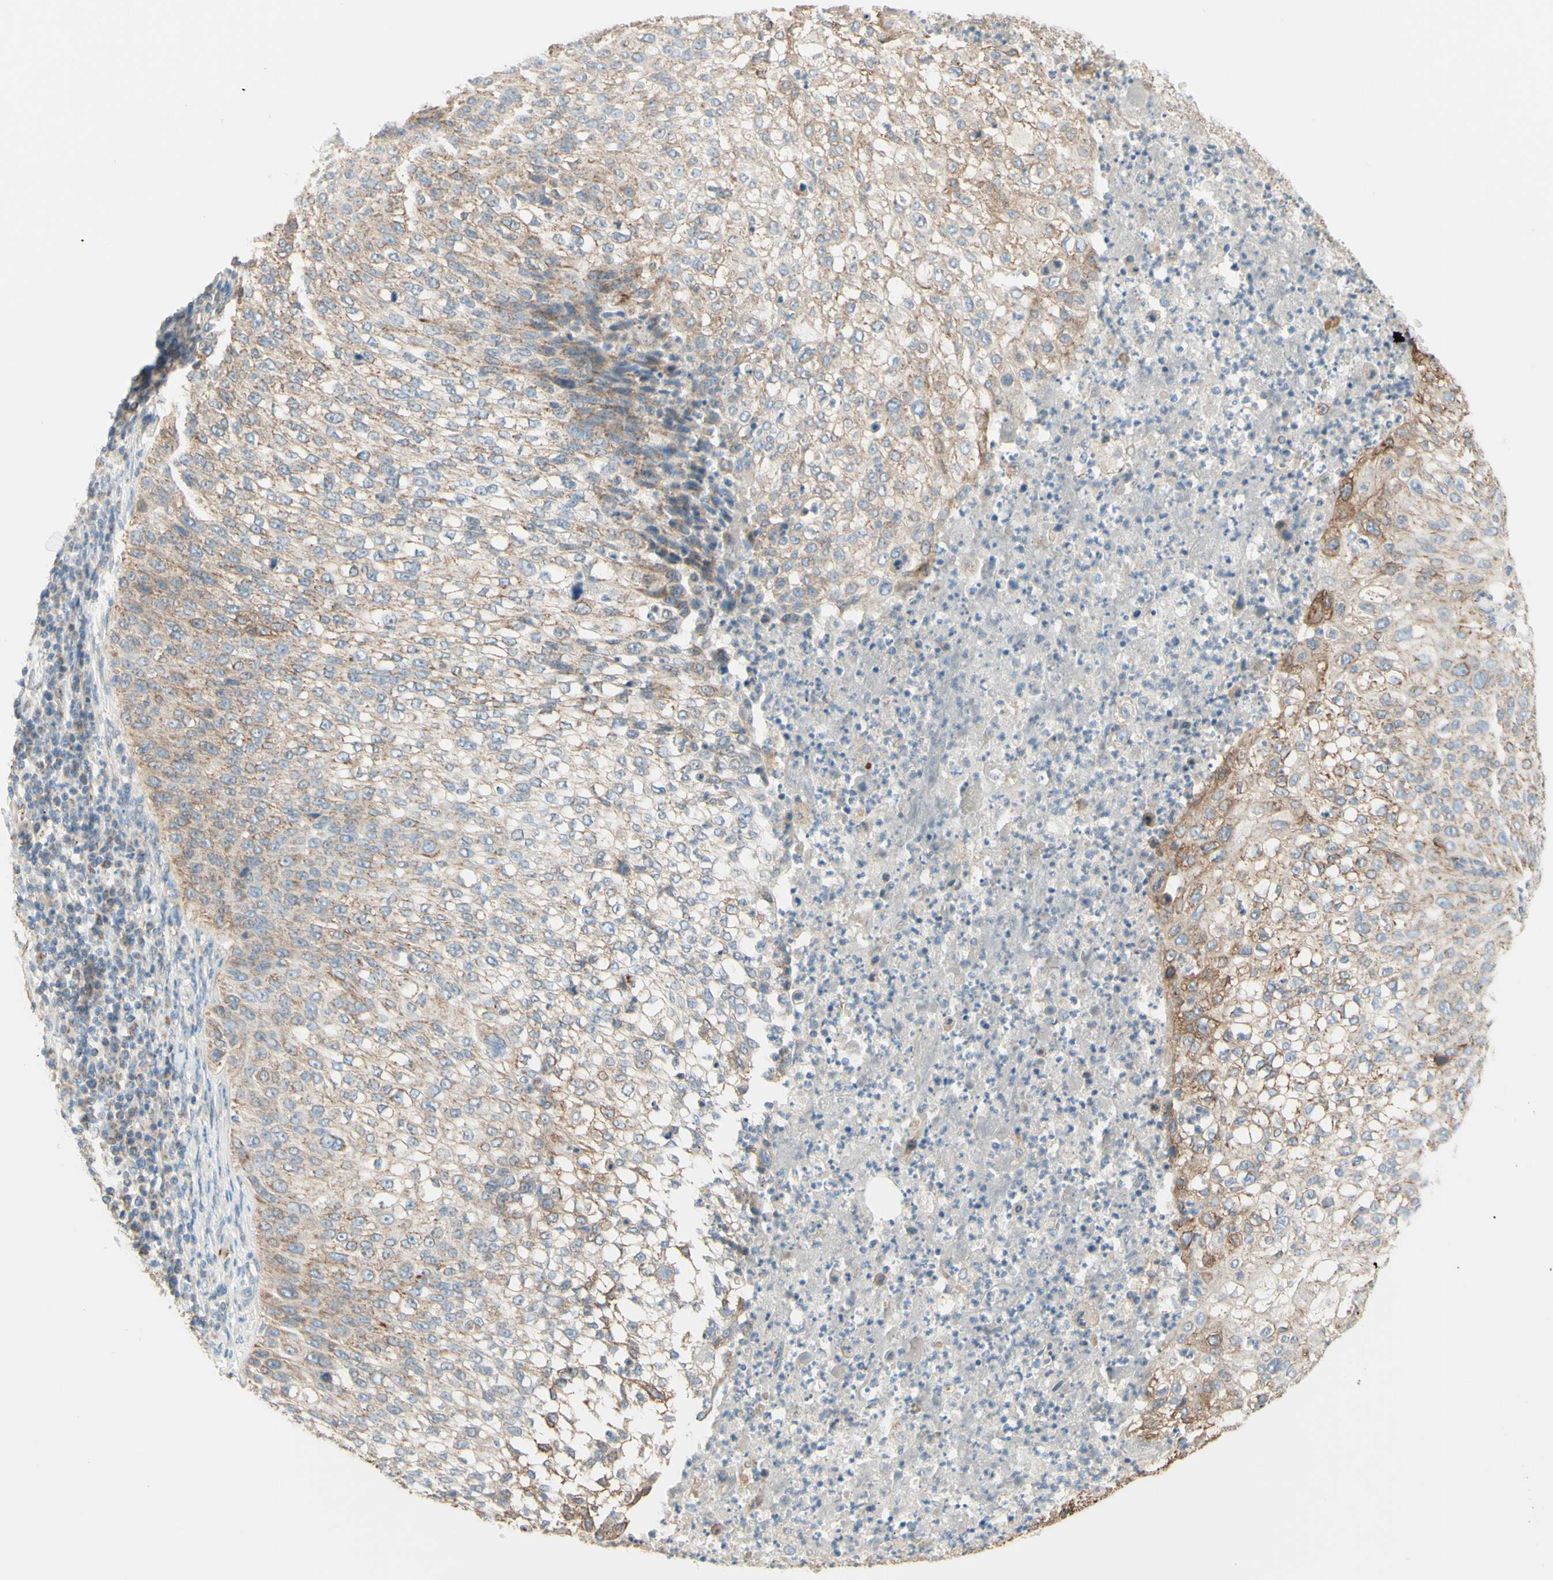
{"staining": {"intensity": "moderate", "quantity": "<25%", "location": "cytoplasmic/membranous"}, "tissue": "lung cancer", "cell_type": "Tumor cells", "image_type": "cancer", "snomed": [{"axis": "morphology", "description": "Inflammation, NOS"}, {"axis": "morphology", "description": "Squamous cell carcinoma, NOS"}, {"axis": "topography", "description": "Lymph node"}, {"axis": "topography", "description": "Soft tissue"}, {"axis": "topography", "description": "Lung"}], "caption": "Immunohistochemistry (DAB (3,3'-diaminobenzidine)) staining of lung cancer demonstrates moderate cytoplasmic/membranous protein staining in about <25% of tumor cells.", "gene": "ARMC10", "patient": {"sex": "male", "age": 66}}